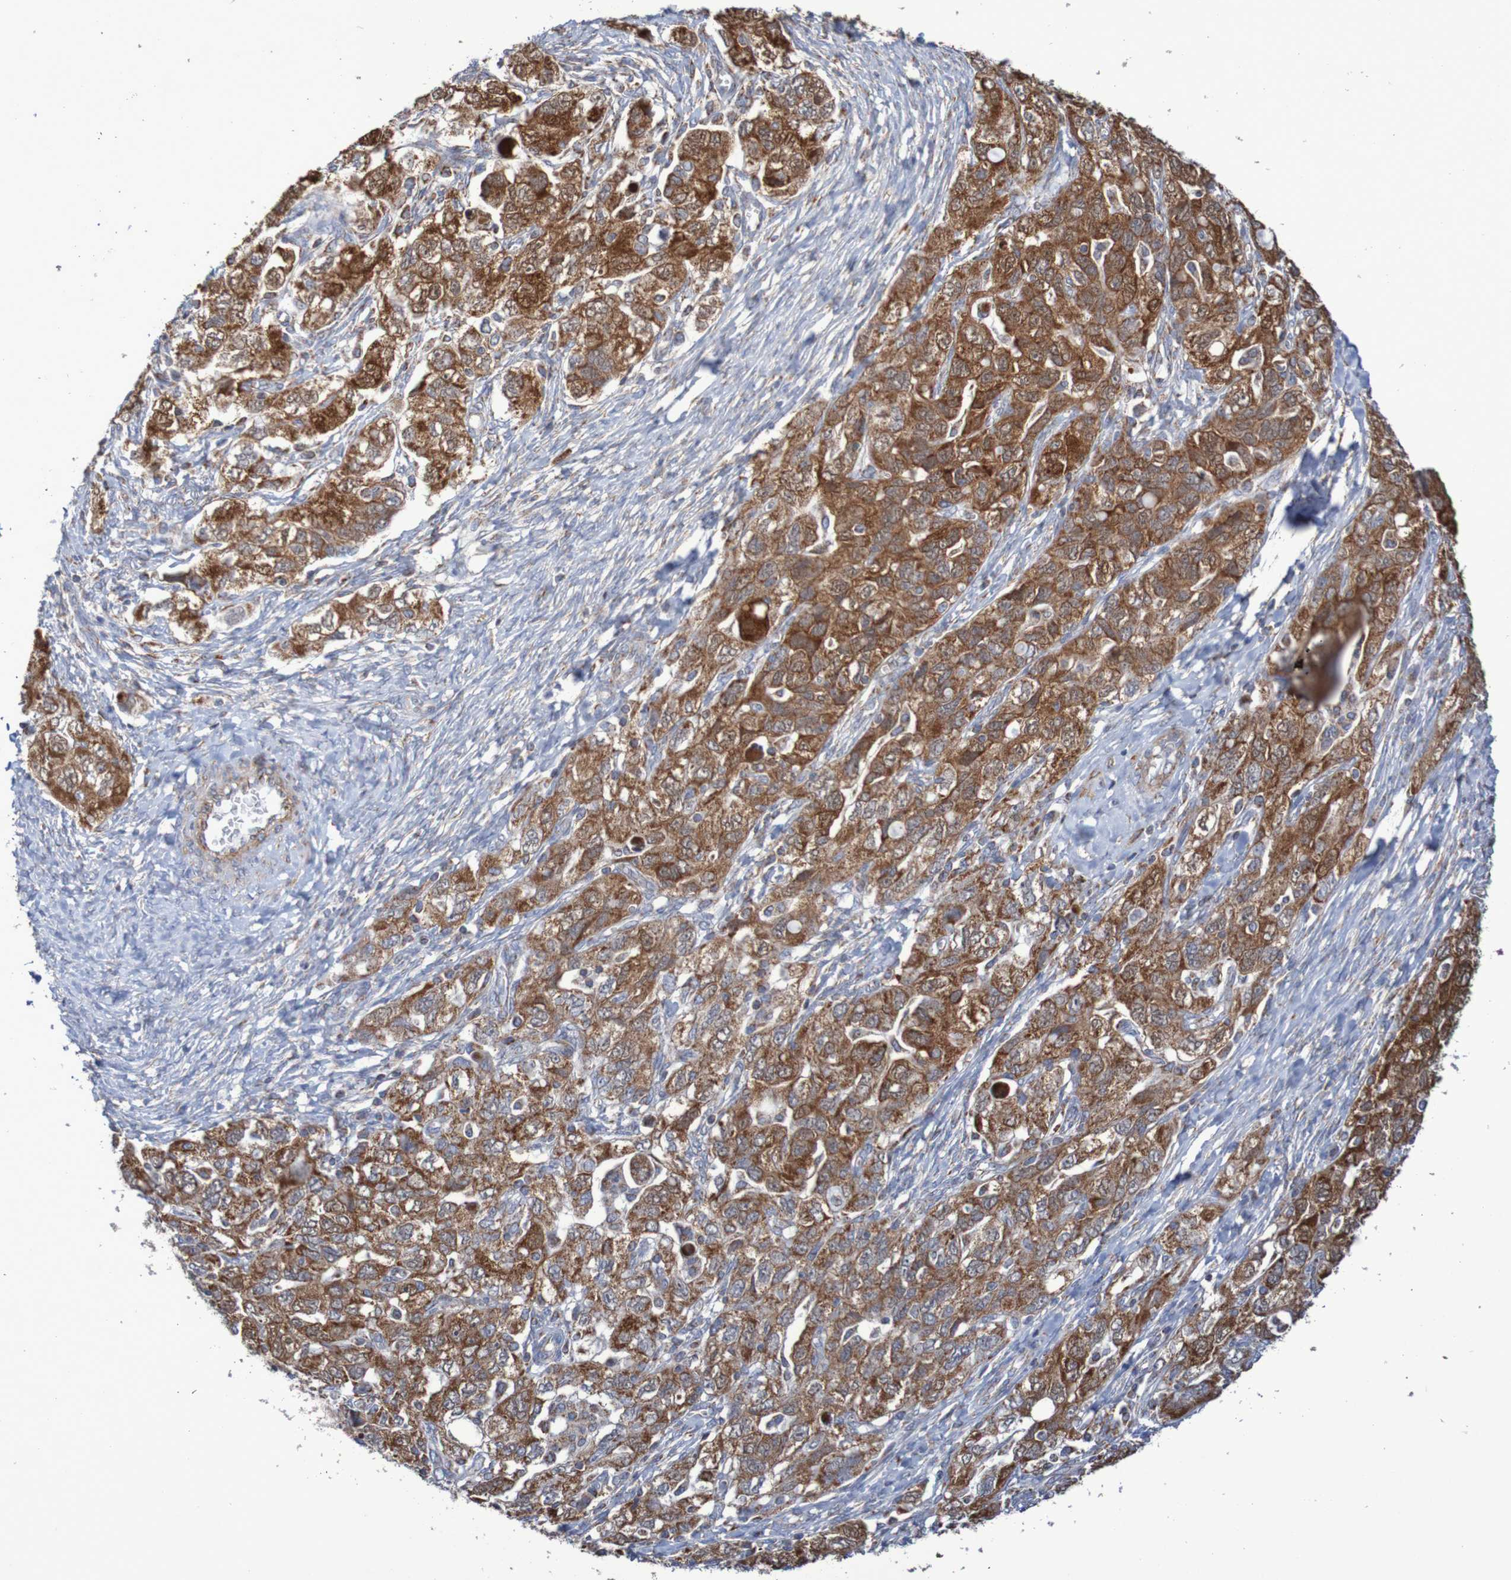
{"staining": {"intensity": "moderate", "quantity": ">75%", "location": "cytoplasmic/membranous"}, "tissue": "ovarian cancer", "cell_type": "Tumor cells", "image_type": "cancer", "snomed": [{"axis": "morphology", "description": "Carcinoma, NOS"}, {"axis": "morphology", "description": "Cystadenocarcinoma, serous, NOS"}, {"axis": "topography", "description": "Ovary"}], "caption": "High-power microscopy captured an immunohistochemistry image of ovarian cancer (serous cystadenocarcinoma), revealing moderate cytoplasmic/membranous positivity in approximately >75% of tumor cells.", "gene": "MMEL1", "patient": {"sex": "female", "age": 69}}